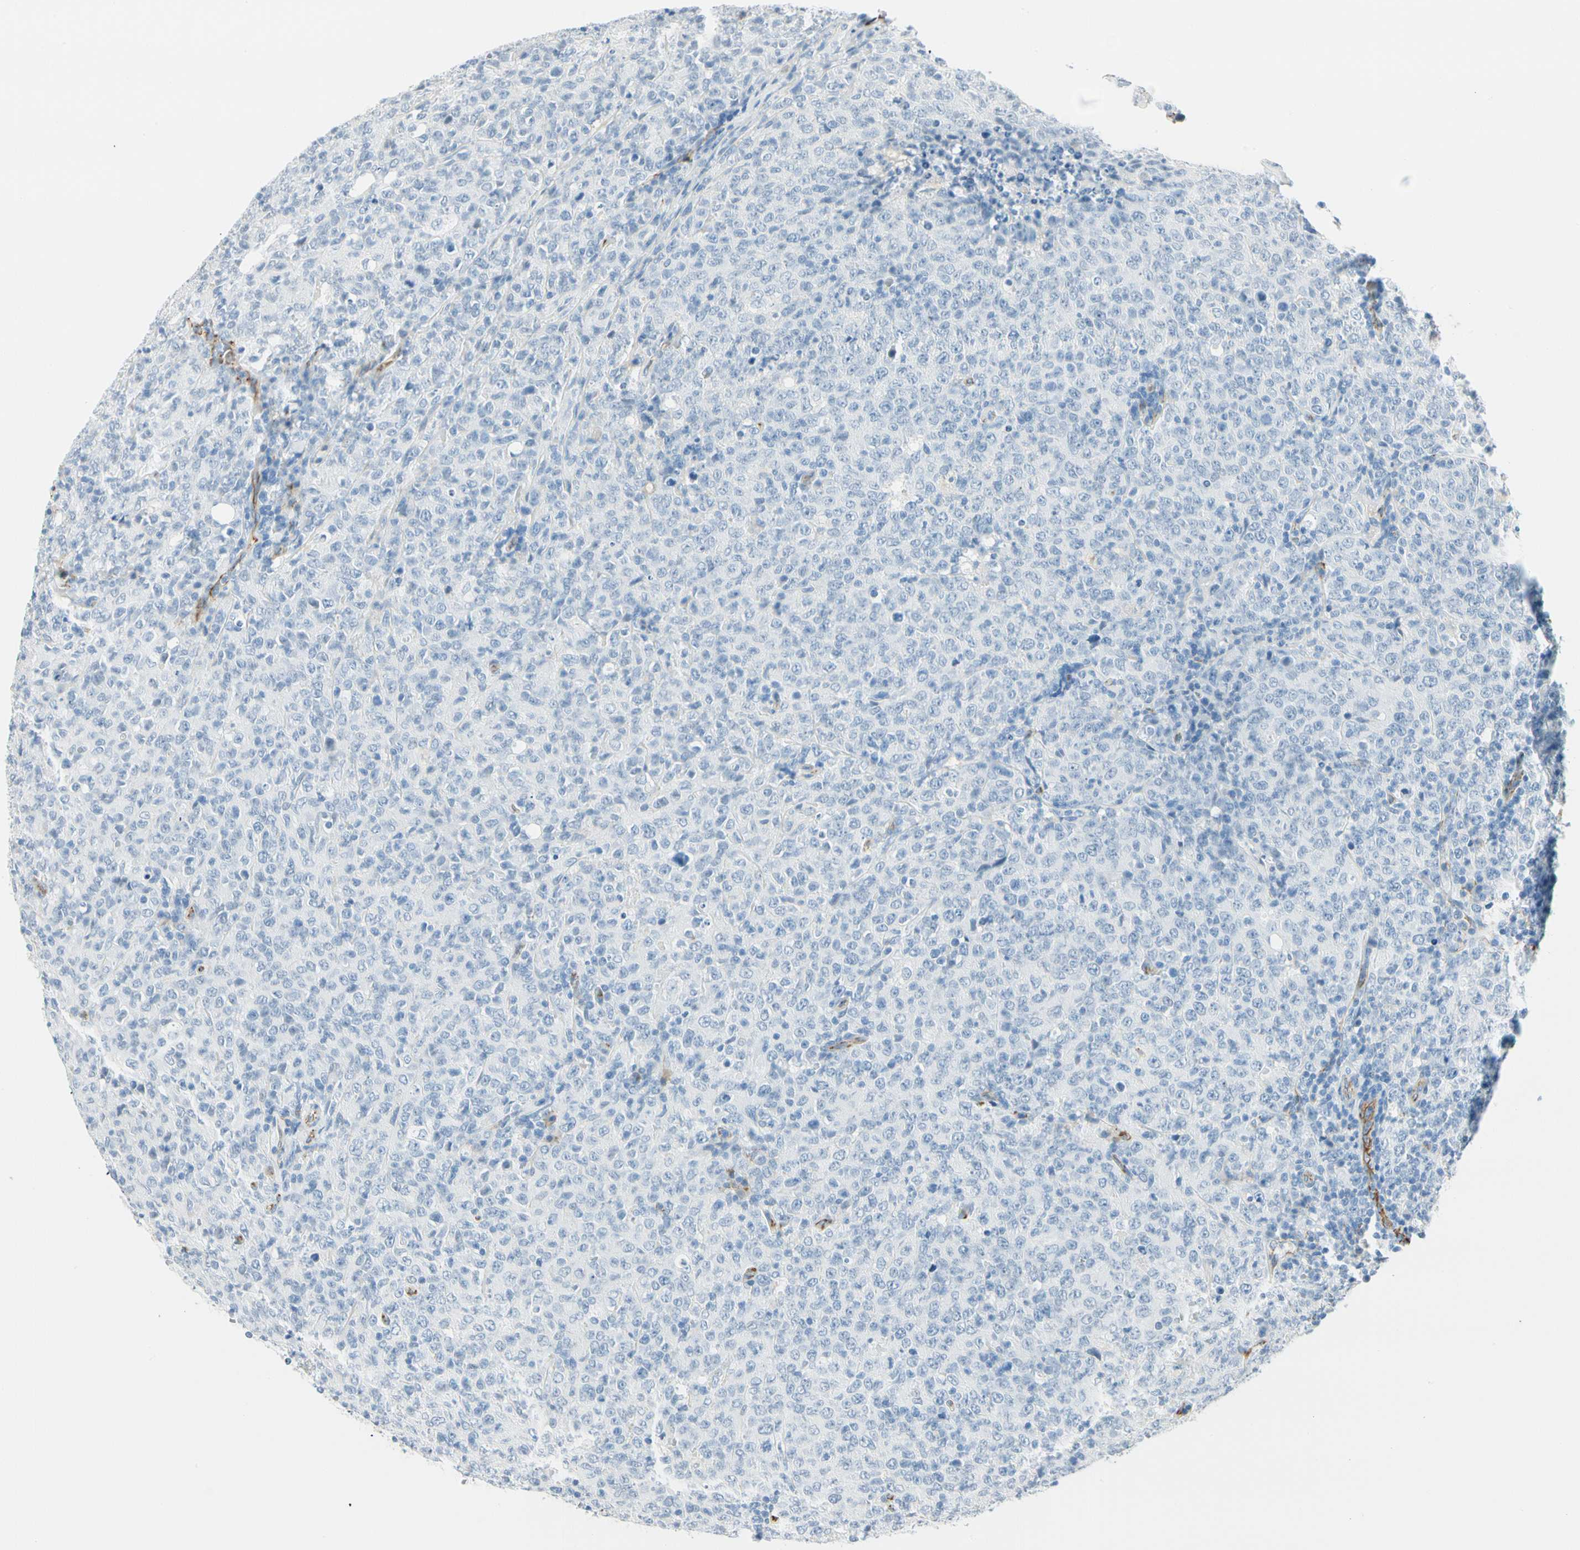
{"staining": {"intensity": "negative", "quantity": "none", "location": "none"}, "tissue": "lymphoma", "cell_type": "Tumor cells", "image_type": "cancer", "snomed": [{"axis": "morphology", "description": "Malignant lymphoma, non-Hodgkin's type, High grade"}, {"axis": "topography", "description": "Tonsil"}], "caption": "This micrograph is of lymphoma stained with immunohistochemistry (IHC) to label a protein in brown with the nuclei are counter-stained blue. There is no staining in tumor cells. Nuclei are stained in blue.", "gene": "VPS9D1", "patient": {"sex": "female", "age": 36}}